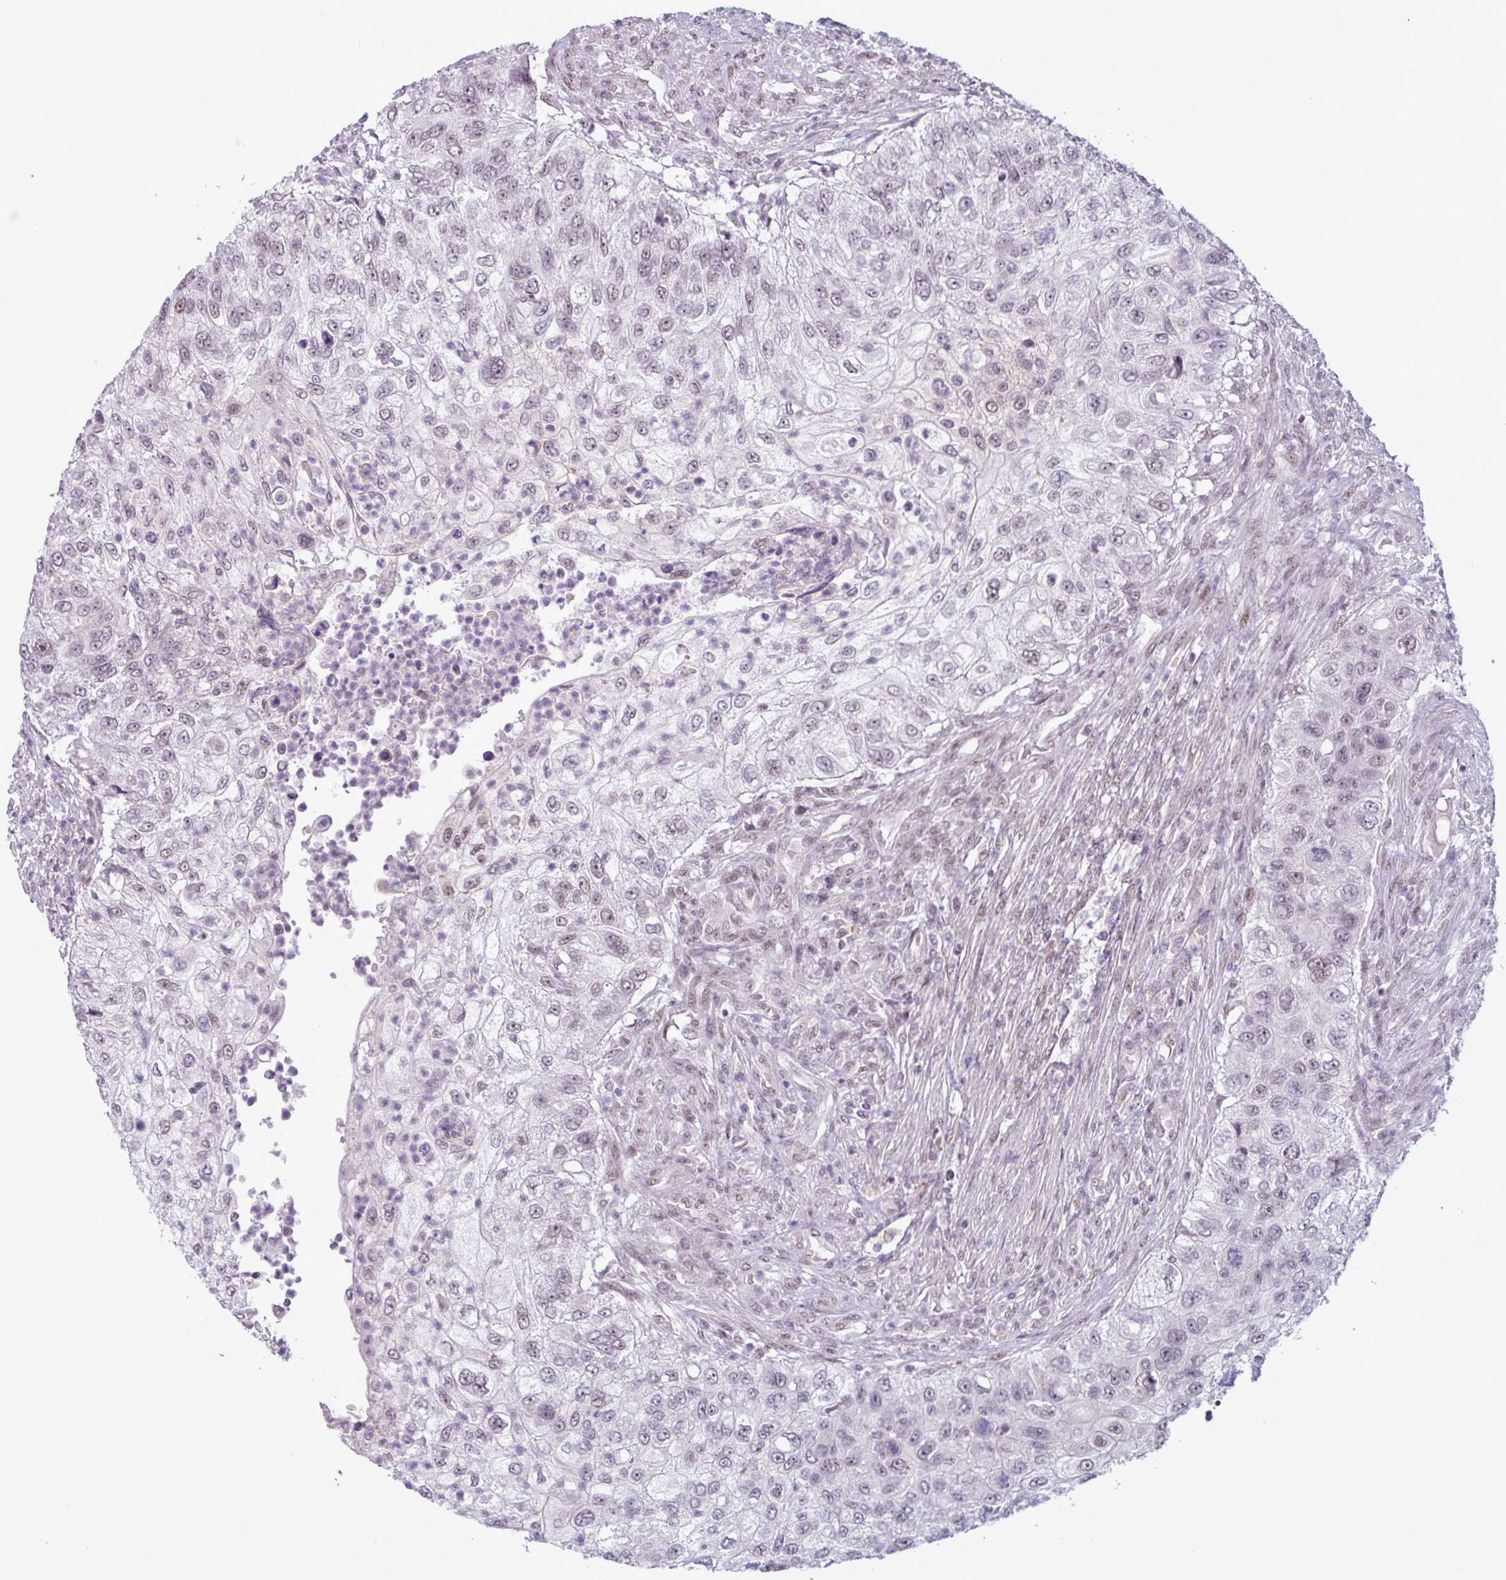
{"staining": {"intensity": "weak", "quantity": "<25%", "location": "nuclear"}, "tissue": "urothelial cancer", "cell_type": "Tumor cells", "image_type": "cancer", "snomed": [{"axis": "morphology", "description": "Urothelial carcinoma, High grade"}, {"axis": "topography", "description": "Urinary bladder"}], "caption": "High power microscopy micrograph of an immunohistochemistry (IHC) histopathology image of urothelial carcinoma (high-grade), revealing no significant positivity in tumor cells.", "gene": "NOTCH2", "patient": {"sex": "female", "age": 60}}